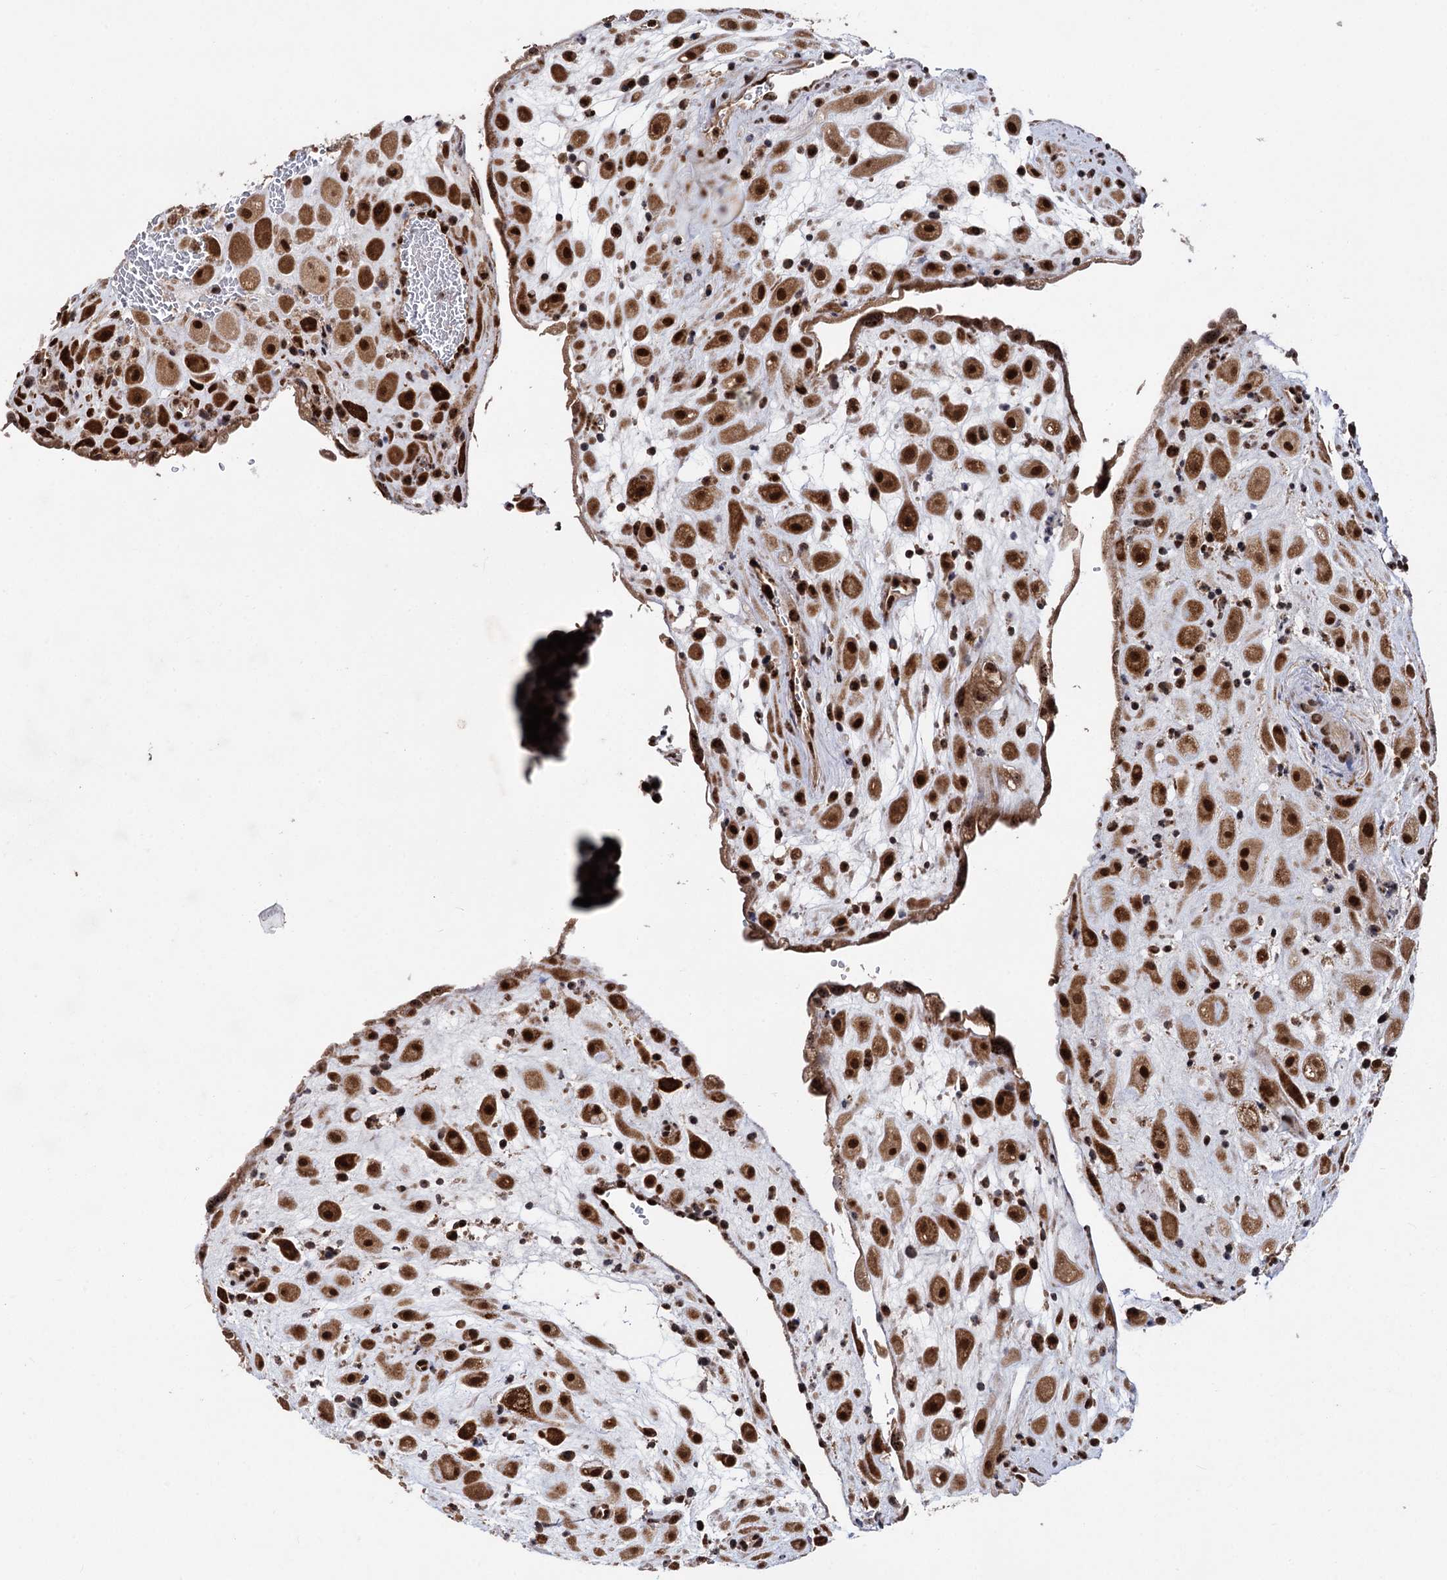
{"staining": {"intensity": "moderate", "quantity": ">75%", "location": "cytoplasmic/membranous,nuclear"}, "tissue": "placenta", "cell_type": "Decidual cells", "image_type": "normal", "snomed": [{"axis": "morphology", "description": "Normal tissue, NOS"}, {"axis": "topography", "description": "Placenta"}], "caption": "Placenta stained with a protein marker displays moderate staining in decidual cells.", "gene": "MESD", "patient": {"sex": "female", "age": 35}}